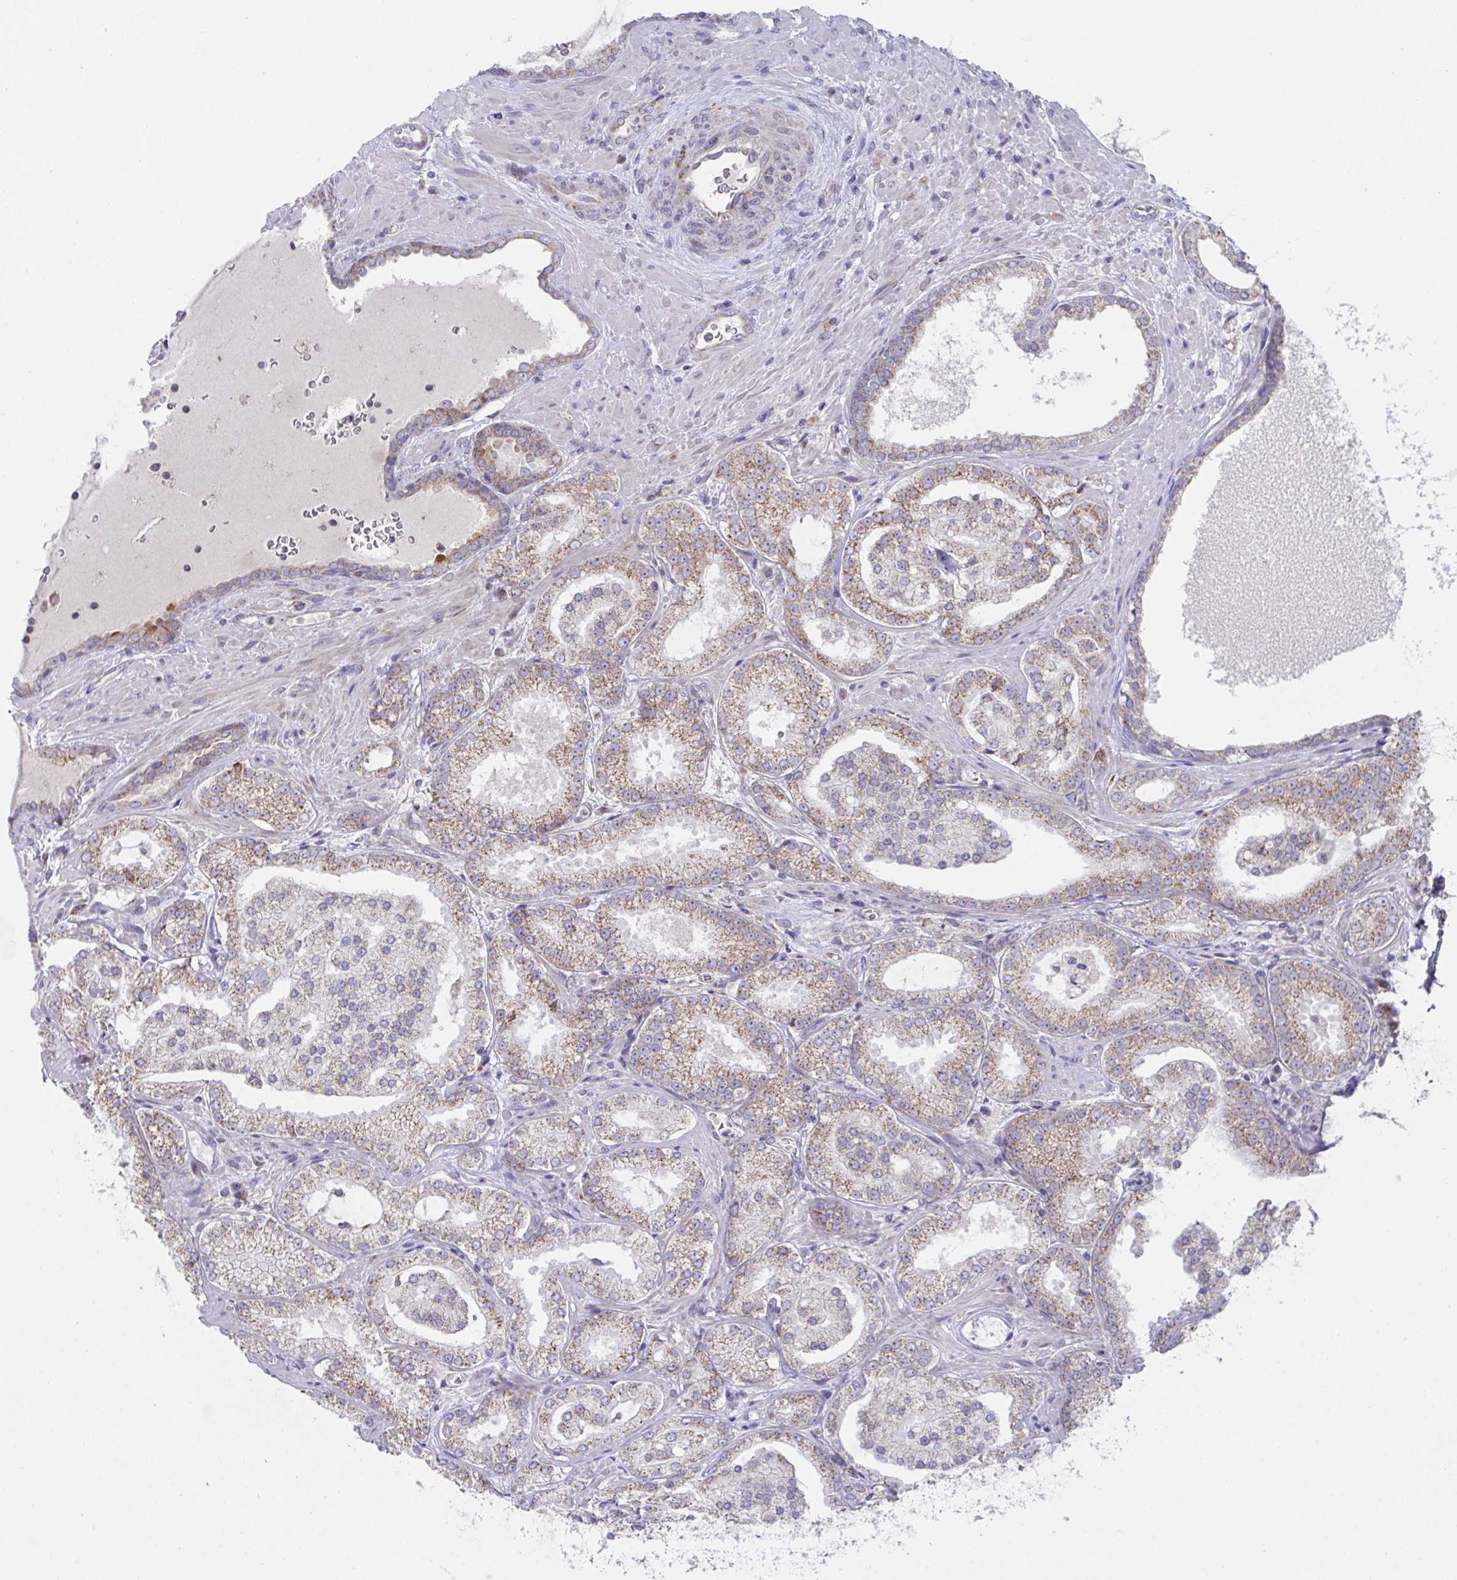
{"staining": {"intensity": "moderate", "quantity": ">75%", "location": "cytoplasmic/membranous"}, "tissue": "prostate cancer", "cell_type": "Tumor cells", "image_type": "cancer", "snomed": [{"axis": "morphology", "description": "Adenocarcinoma, High grade"}, {"axis": "topography", "description": "Prostate"}], "caption": "Human prostate cancer stained for a protein (brown) reveals moderate cytoplasmic/membranous positive positivity in approximately >75% of tumor cells.", "gene": "NDUFA7", "patient": {"sex": "male", "age": 73}}